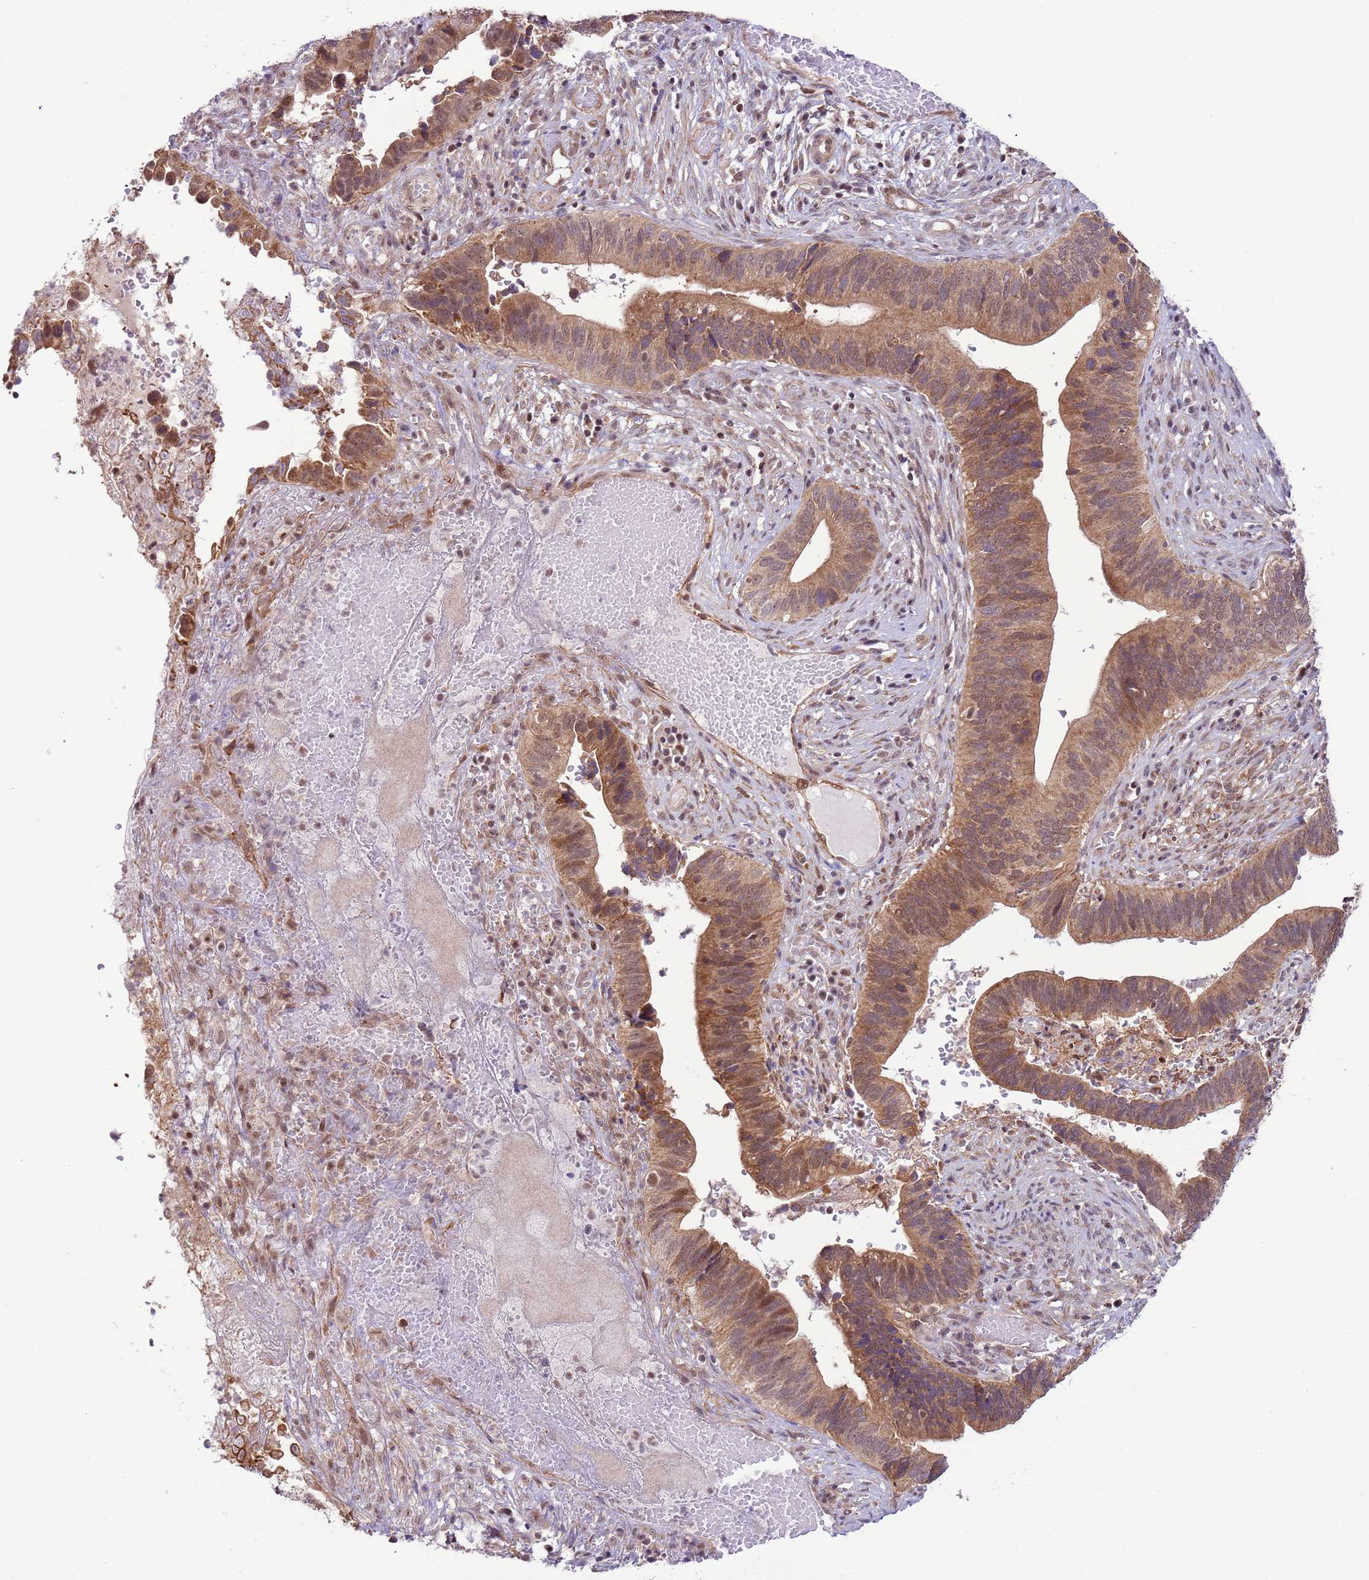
{"staining": {"intensity": "moderate", "quantity": ">75%", "location": "cytoplasmic/membranous"}, "tissue": "cervical cancer", "cell_type": "Tumor cells", "image_type": "cancer", "snomed": [{"axis": "morphology", "description": "Adenocarcinoma, NOS"}, {"axis": "topography", "description": "Cervix"}], "caption": "Human cervical cancer stained with a brown dye shows moderate cytoplasmic/membranous positive staining in approximately >75% of tumor cells.", "gene": "DCAF4", "patient": {"sex": "female", "age": 42}}